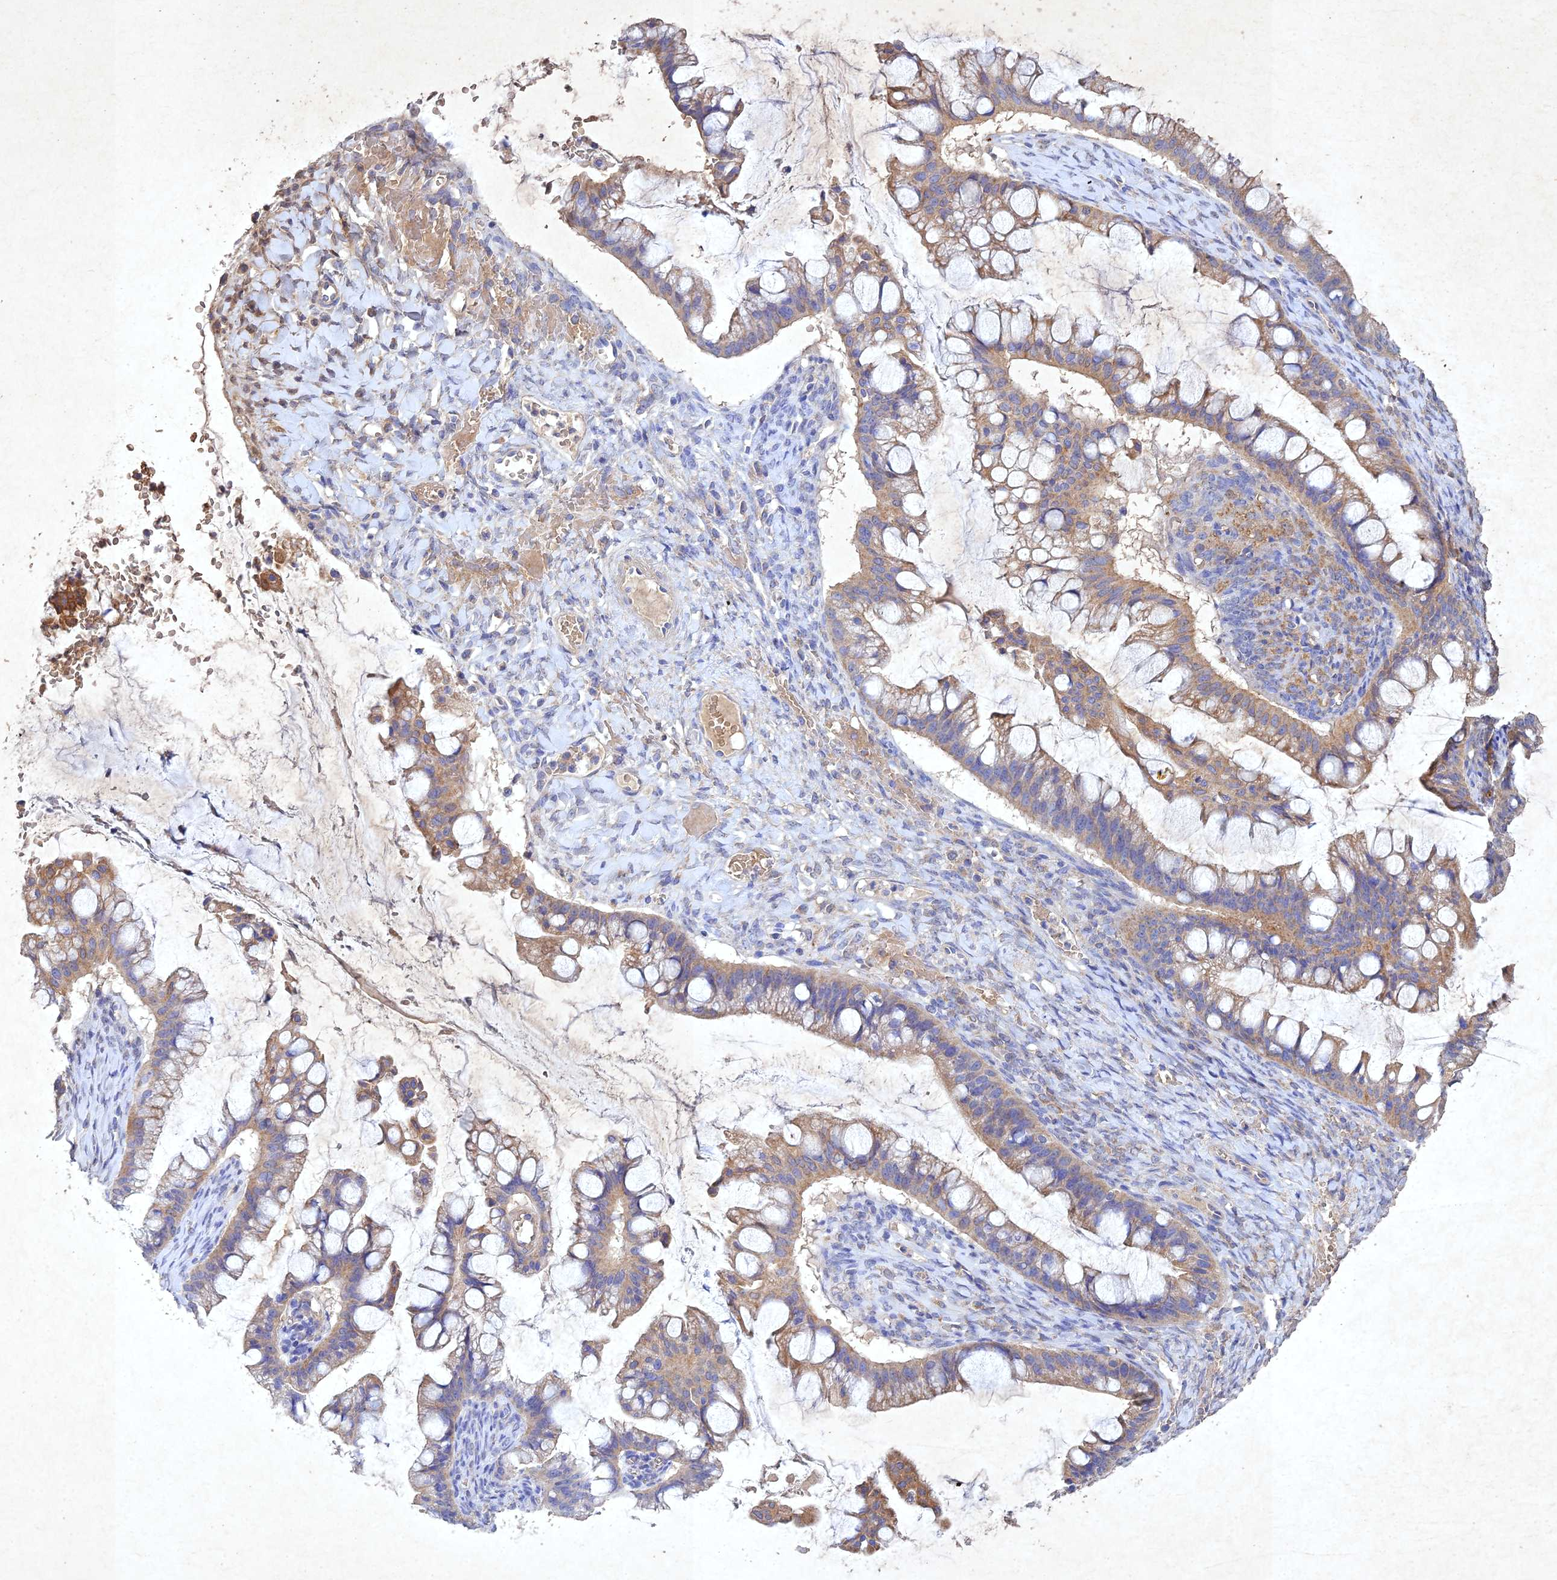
{"staining": {"intensity": "weak", "quantity": ">75%", "location": "cytoplasmic/membranous"}, "tissue": "ovarian cancer", "cell_type": "Tumor cells", "image_type": "cancer", "snomed": [{"axis": "morphology", "description": "Cystadenocarcinoma, mucinous, NOS"}, {"axis": "topography", "description": "Ovary"}], "caption": "IHC staining of mucinous cystadenocarcinoma (ovarian), which exhibits low levels of weak cytoplasmic/membranous staining in about >75% of tumor cells indicating weak cytoplasmic/membranous protein expression. The staining was performed using DAB (3,3'-diaminobenzidine) (brown) for protein detection and nuclei were counterstained in hematoxylin (blue).", "gene": "NDUFV1", "patient": {"sex": "female", "age": 73}}